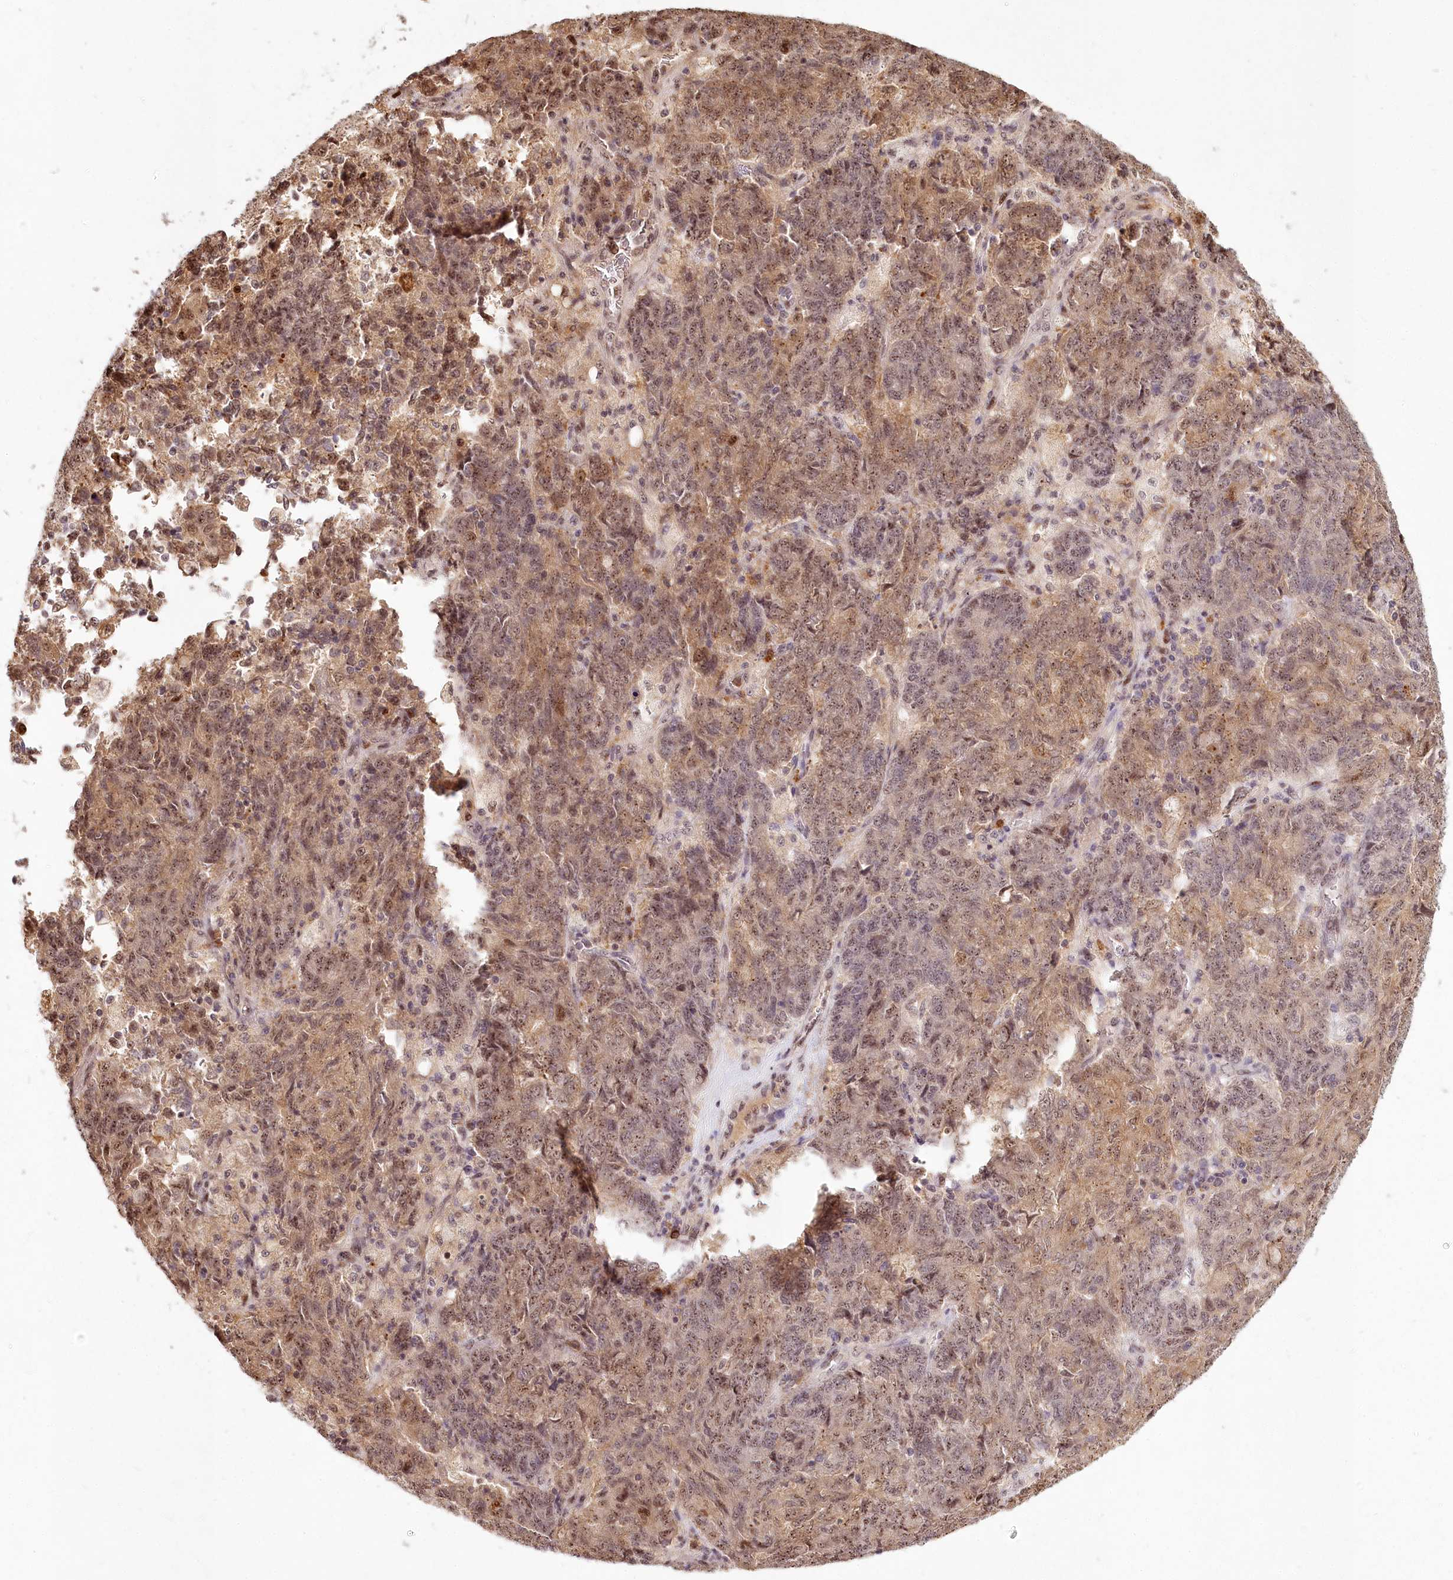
{"staining": {"intensity": "weak", "quantity": "25%-75%", "location": "cytoplasmic/membranous,nuclear"}, "tissue": "endometrial cancer", "cell_type": "Tumor cells", "image_type": "cancer", "snomed": [{"axis": "morphology", "description": "Adenocarcinoma, NOS"}, {"axis": "topography", "description": "Endometrium"}], "caption": "Immunohistochemistry of human endometrial cancer (adenocarcinoma) shows low levels of weak cytoplasmic/membranous and nuclear expression in approximately 25%-75% of tumor cells.", "gene": "PYROXD1", "patient": {"sex": "female", "age": 80}}